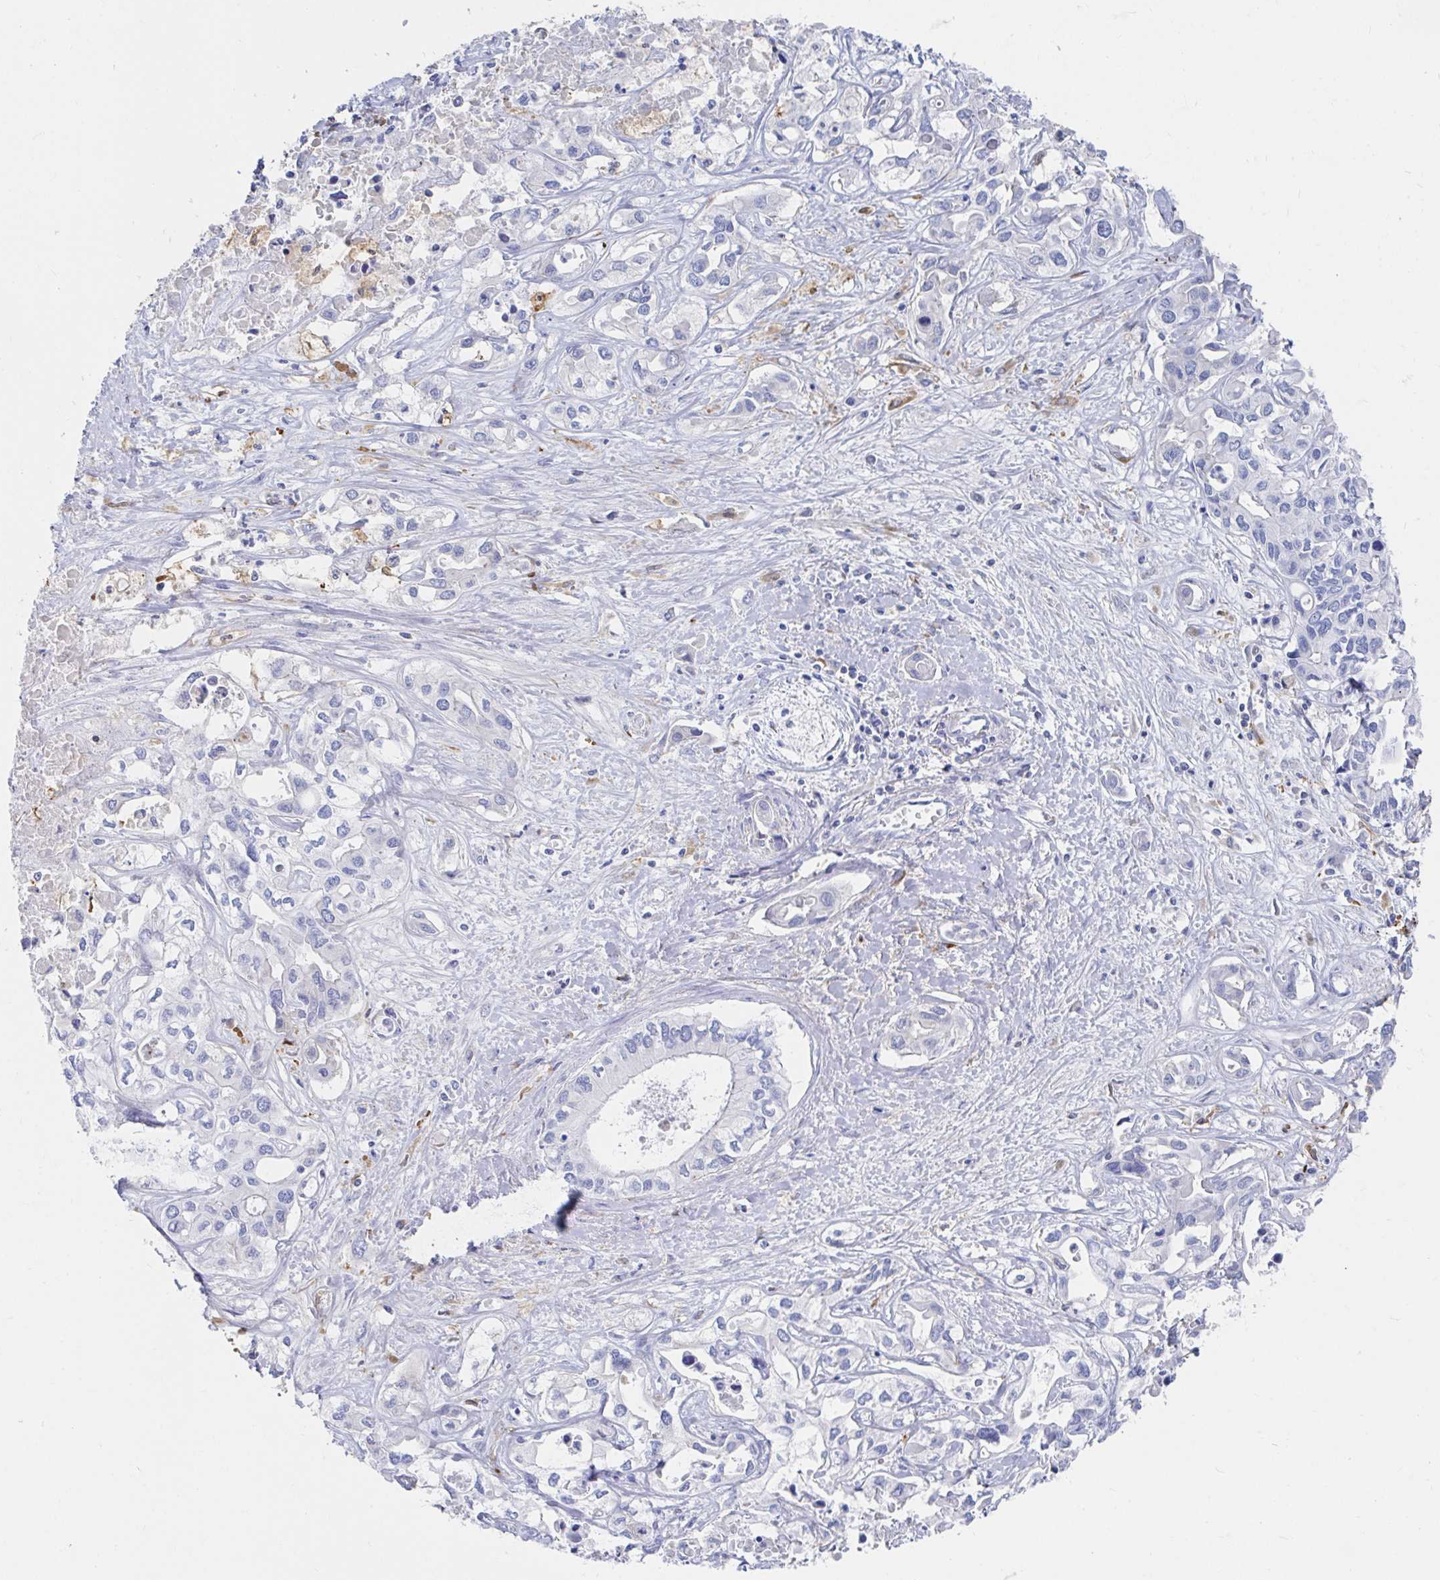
{"staining": {"intensity": "negative", "quantity": "none", "location": "none"}, "tissue": "liver cancer", "cell_type": "Tumor cells", "image_type": "cancer", "snomed": [{"axis": "morphology", "description": "Cholangiocarcinoma"}, {"axis": "topography", "description": "Liver"}], "caption": "Histopathology image shows no significant protein expression in tumor cells of liver cancer (cholangiocarcinoma).", "gene": "LAMC3", "patient": {"sex": "female", "age": 64}}